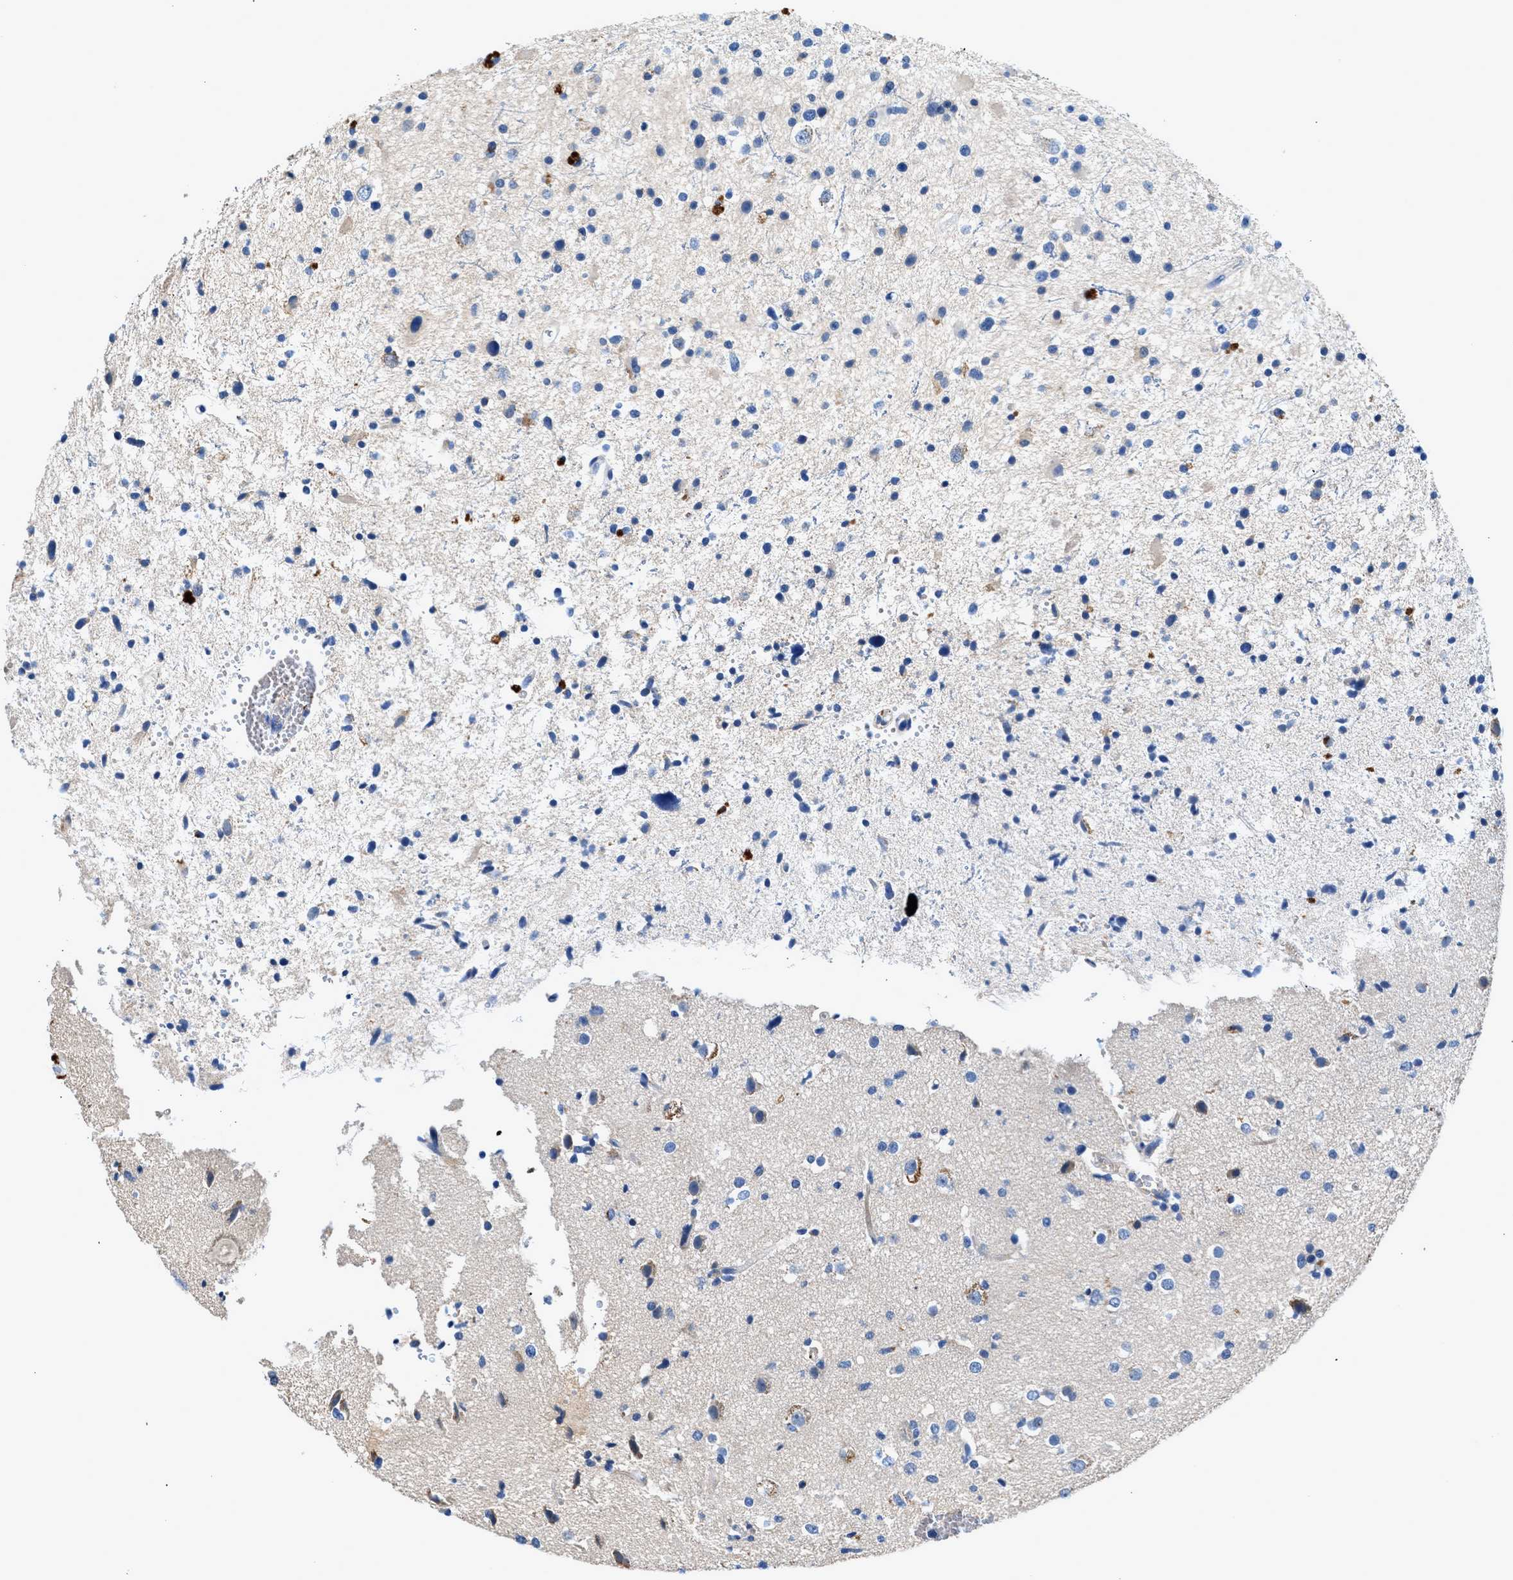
{"staining": {"intensity": "negative", "quantity": "none", "location": "none"}, "tissue": "glioma", "cell_type": "Tumor cells", "image_type": "cancer", "snomed": [{"axis": "morphology", "description": "Glioma, malignant, High grade"}, {"axis": "topography", "description": "Brain"}], "caption": "Immunohistochemistry (IHC) histopathology image of neoplastic tissue: malignant glioma (high-grade) stained with DAB displays no significant protein positivity in tumor cells.", "gene": "RWDD2B", "patient": {"sex": "male", "age": 33}}